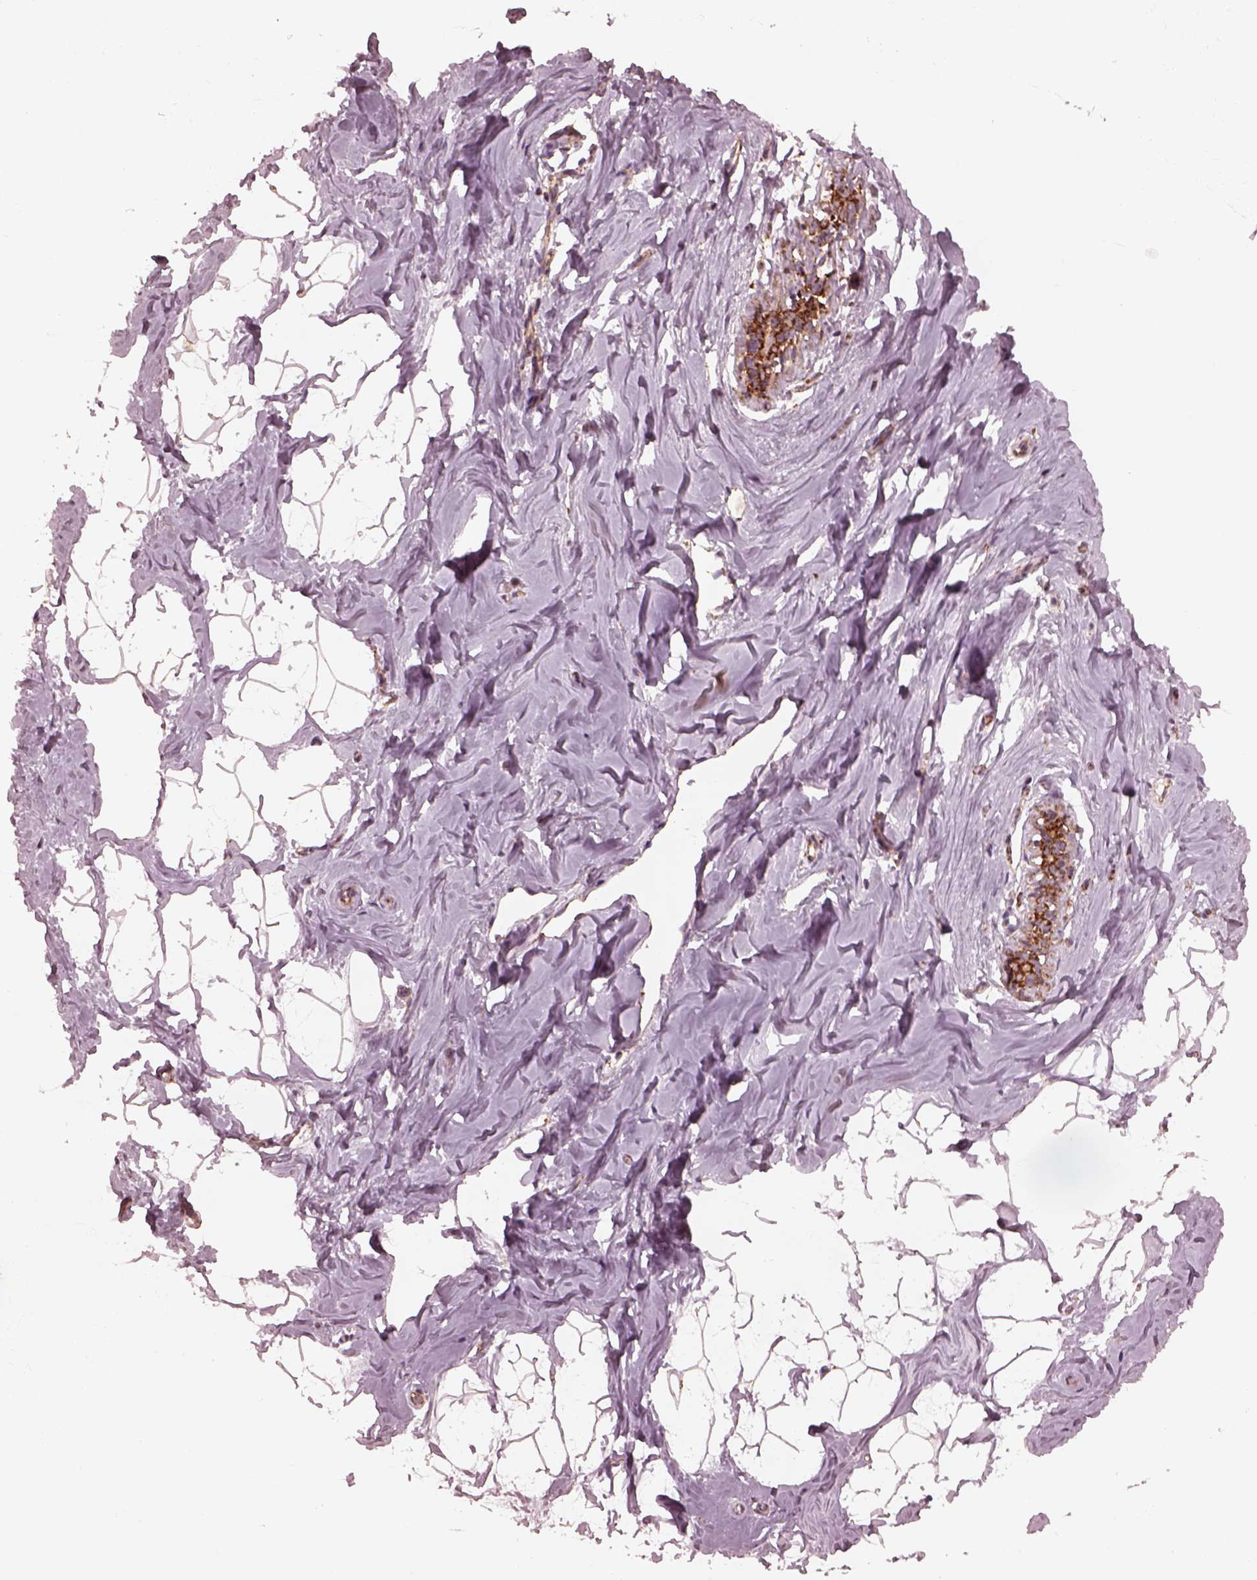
{"staining": {"intensity": "negative", "quantity": "none", "location": "none"}, "tissue": "breast", "cell_type": "Adipocytes", "image_type": "normal", "snomed": [{"axis": "morphology", "description": "Normal tissue, NOS"}, {"axis": "topography", "description": "Breast"}], "caption": "Protein analysis of benign breast shows no significant positivity in adipocytes.", "gene": "NDUFB10", "patient": {"sex": "female", "age": 32}}